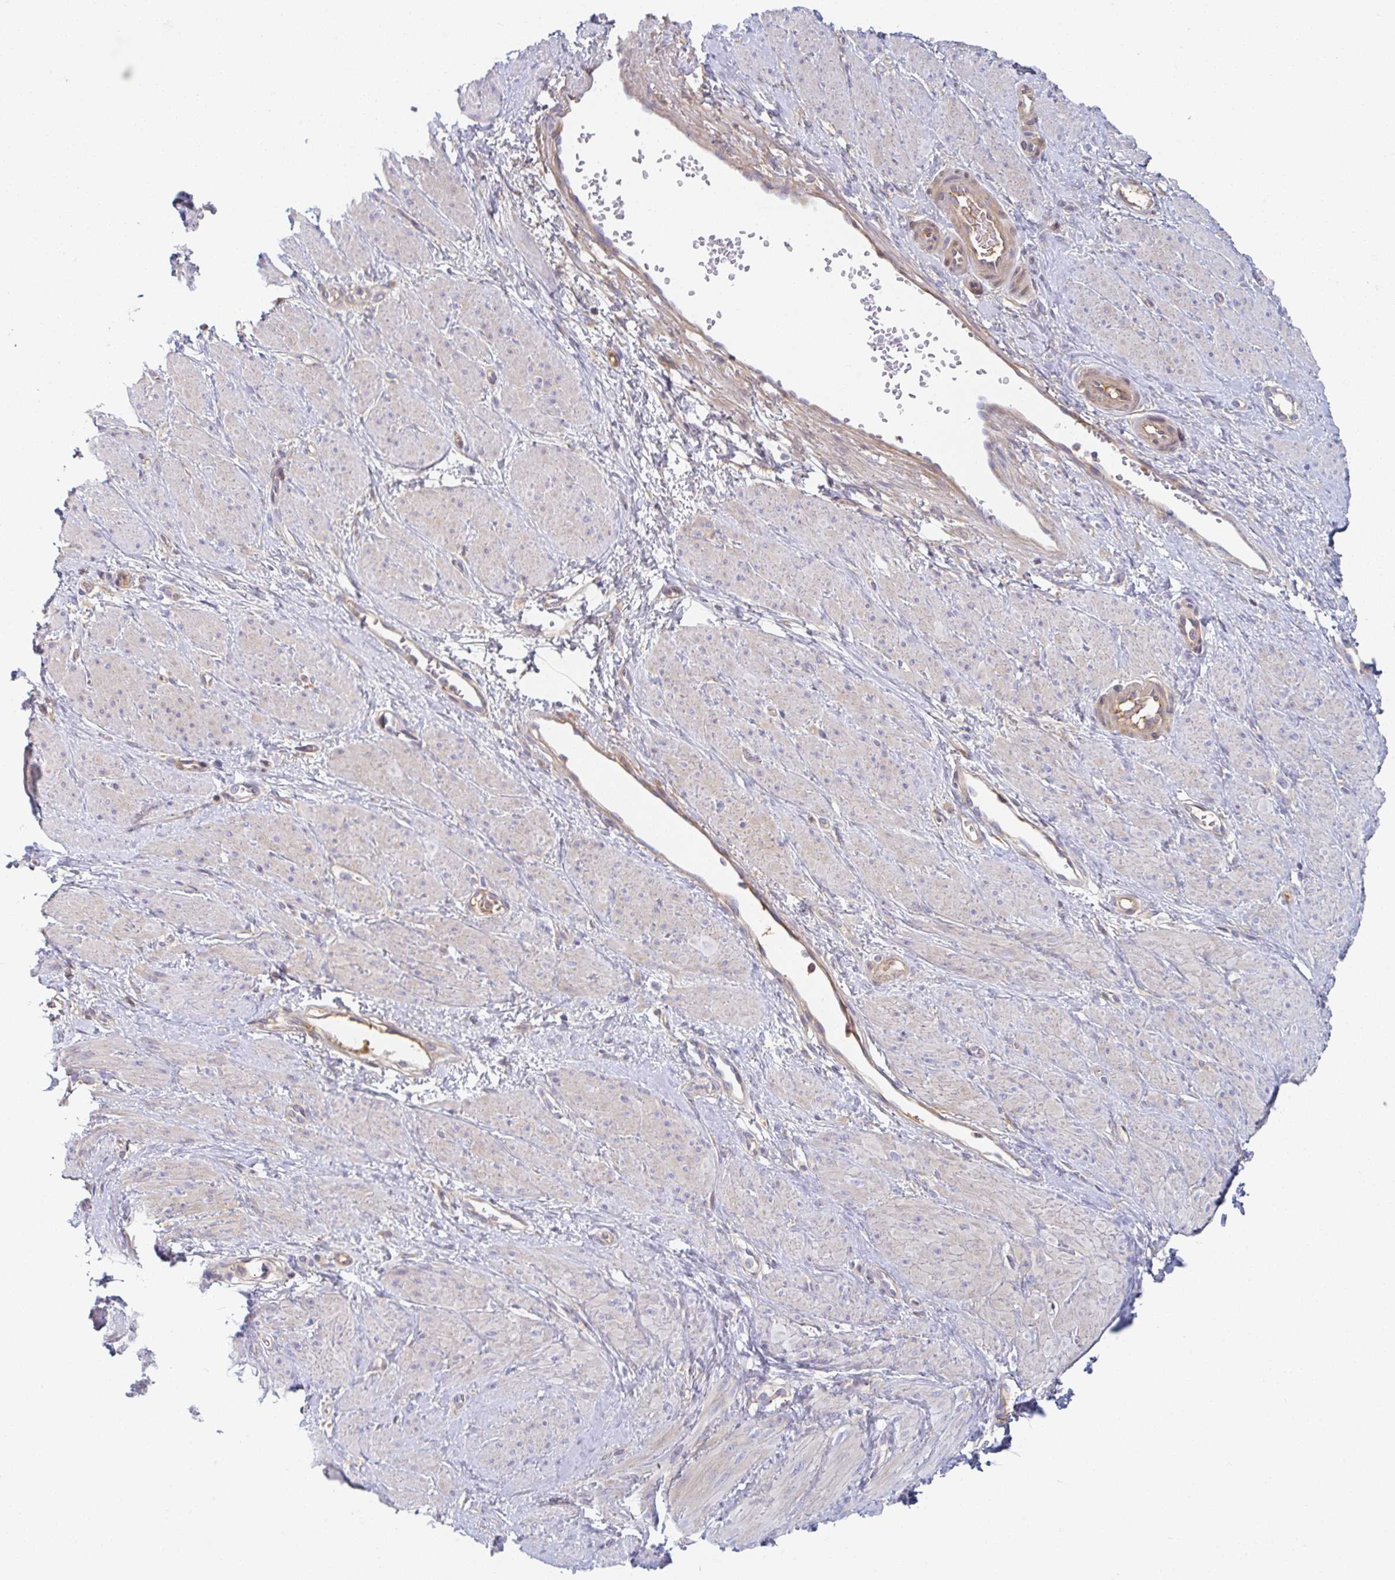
{"staining": {"intensity": "negative", "quantity": "none", "location": "none"}, "tissue": "smooth muscle", "cell_type": "Smooth muscle cells", "image_type": "normal", "snomed": [{"axis": "morphology", "description": "Normal tissue, NOS"}, {"axis": "topography", "description": "Smooth muscle"}, {"axis": "topography", "description": "Uterus"}], "caption": "The histopathology image demonstrates no staining of smooth muscle cells in unremarkable smooth muscle.", "gene": "AMPD2", "patient": {"sex": "female", "age": 39}}